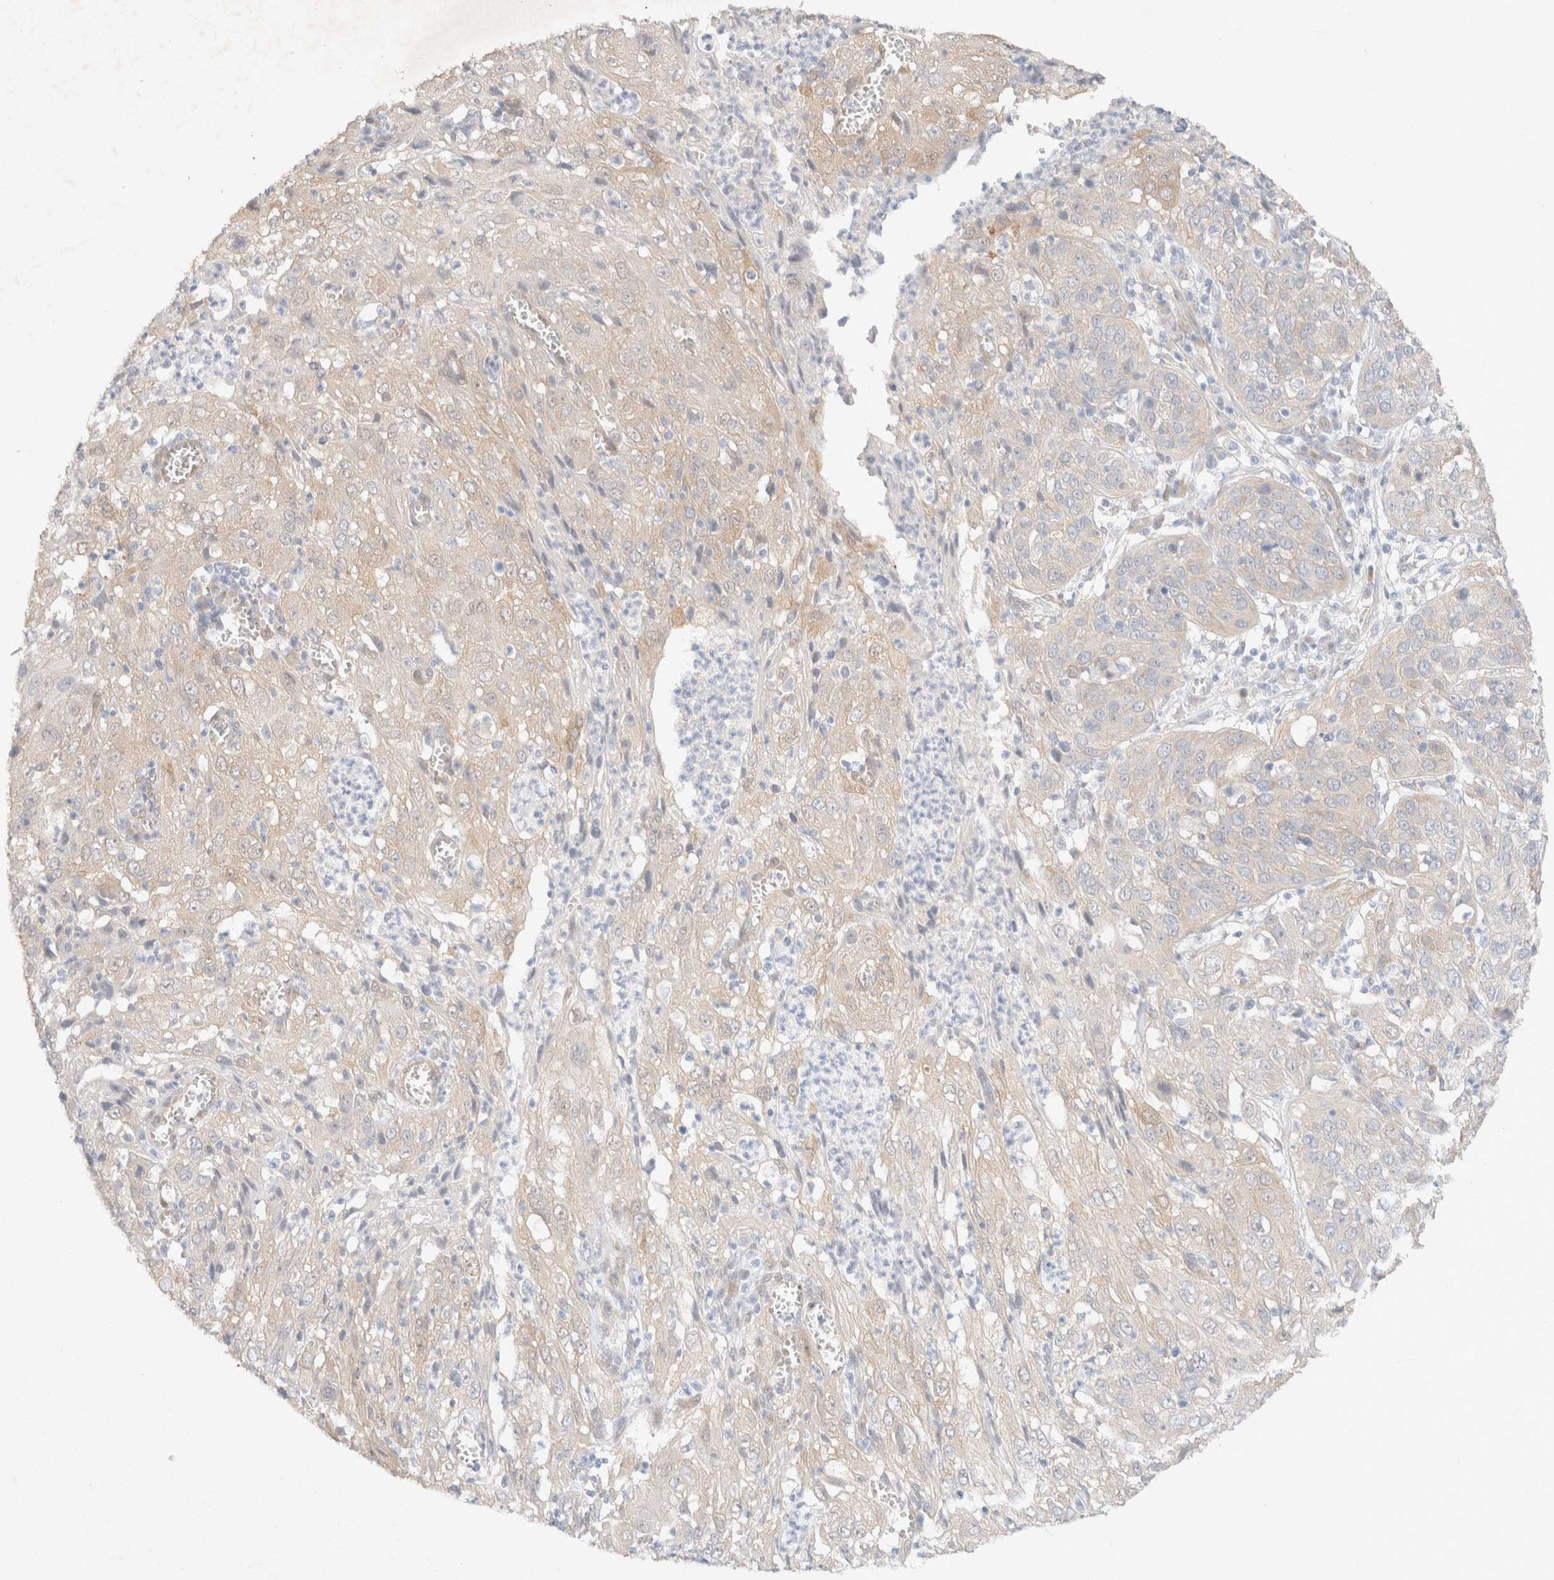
{"staining": {"intensity": "weak", "quantity": ">75%", "location": "cytoplasmic/membranous"}, "tissue": "cervical cancer", "cell_type": "Tumor cells", "image_type": "cancer", "snomed": [{"axis": "morphology", "description": "Squamous cell carcinoma, NOS"}, {"axis": "topography", "description": "Cervix"}], "caption": "IHC histopathology image of cervical cancer (squamous cell carcinoma) stained for a protein (brown), which shows low levels of weak cytoplasmic/membranous staining in approximately >75% of tumor cells.", "gene": "CSNK1E", "patient": {"sex": "female", "age": 32}}